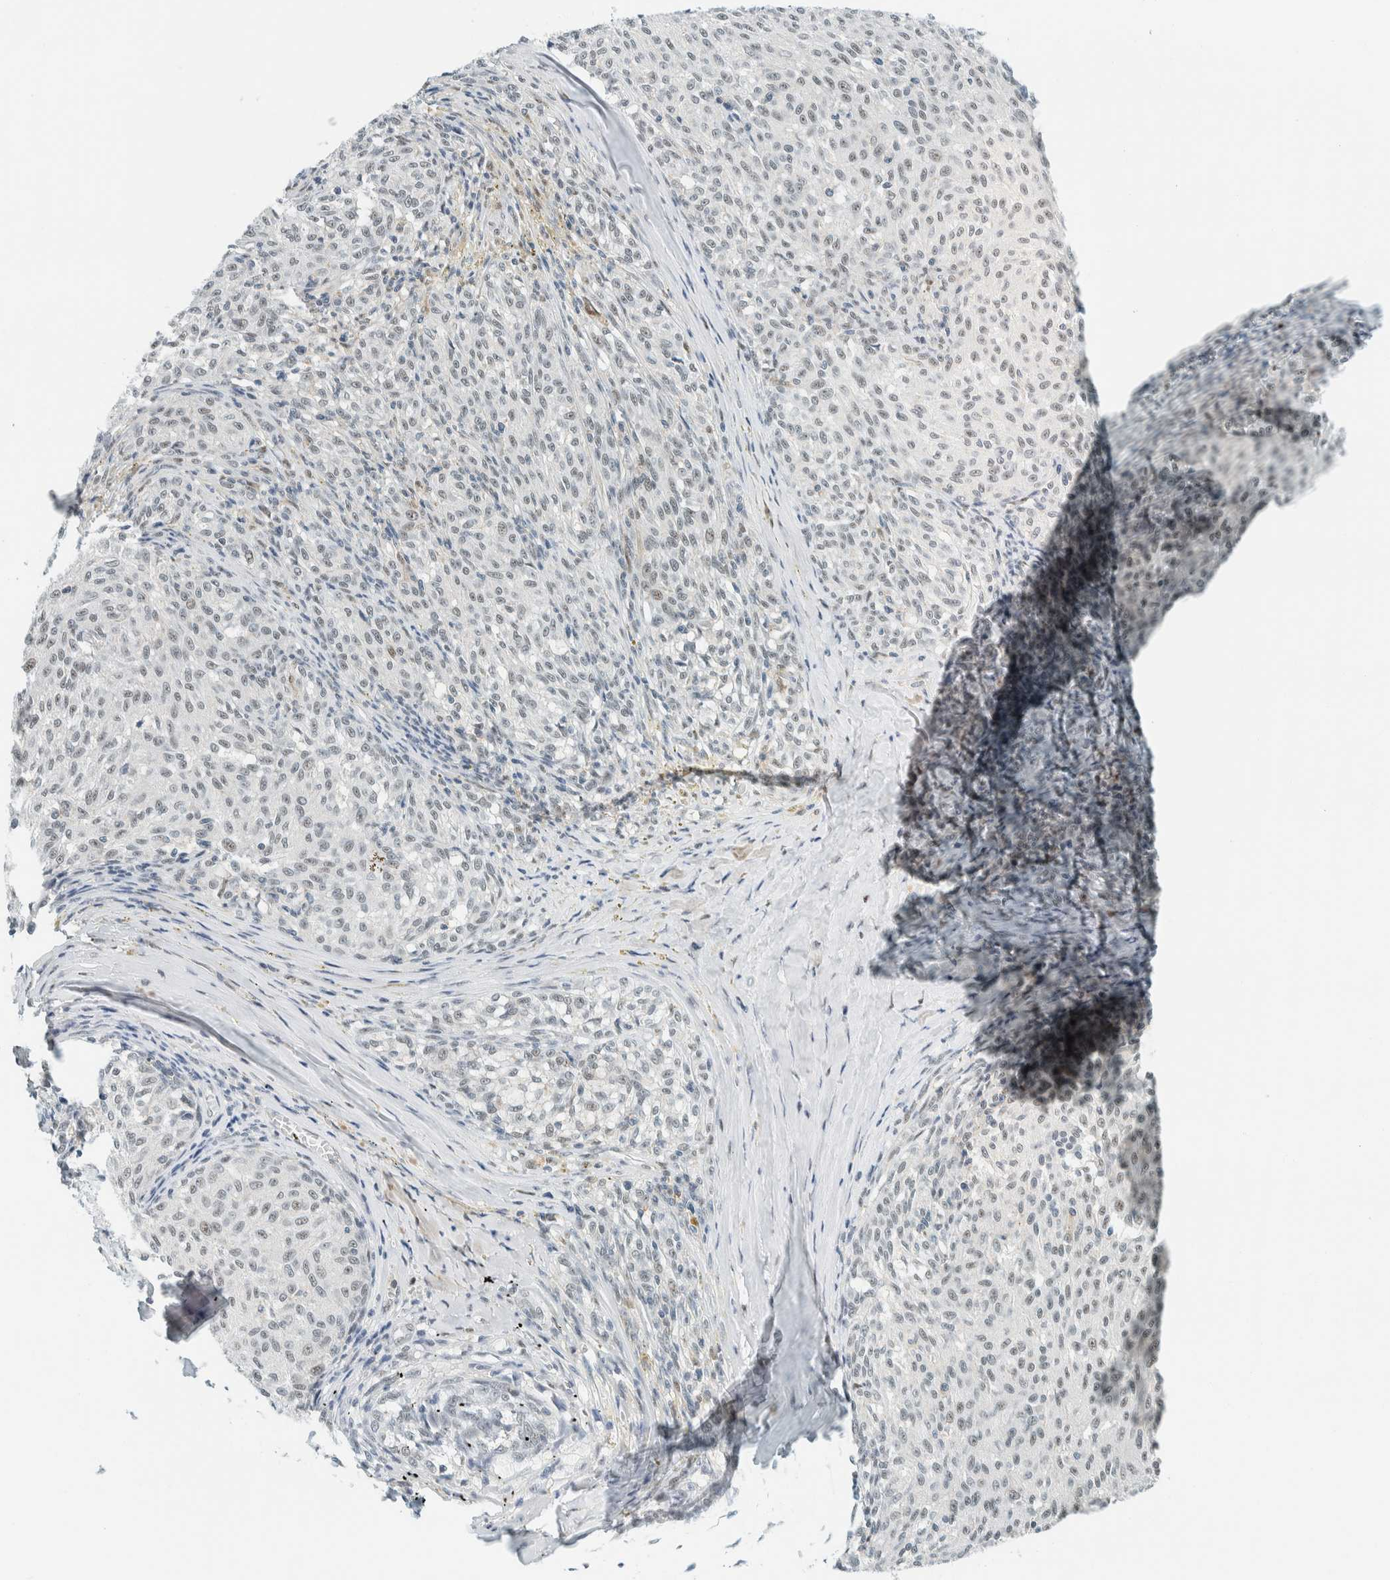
{"staining": {"intensity": "weak", "quantity": "<25%", "location": "nuclear"}, "tissue": "melanoma", "cell_type": "Tumor cells", "image_type": "cancer", "snomed": [{"axis": "morphology", "description": "Malignant melanoma, NOS"}, {"axis": "topography", "description": "Skin"}], "caption": "Tumor cells are negative for brown protein staining in malignant melanoma.", "gene": "CYSRT1", "patient": {"sex": "female", "age": 72}}